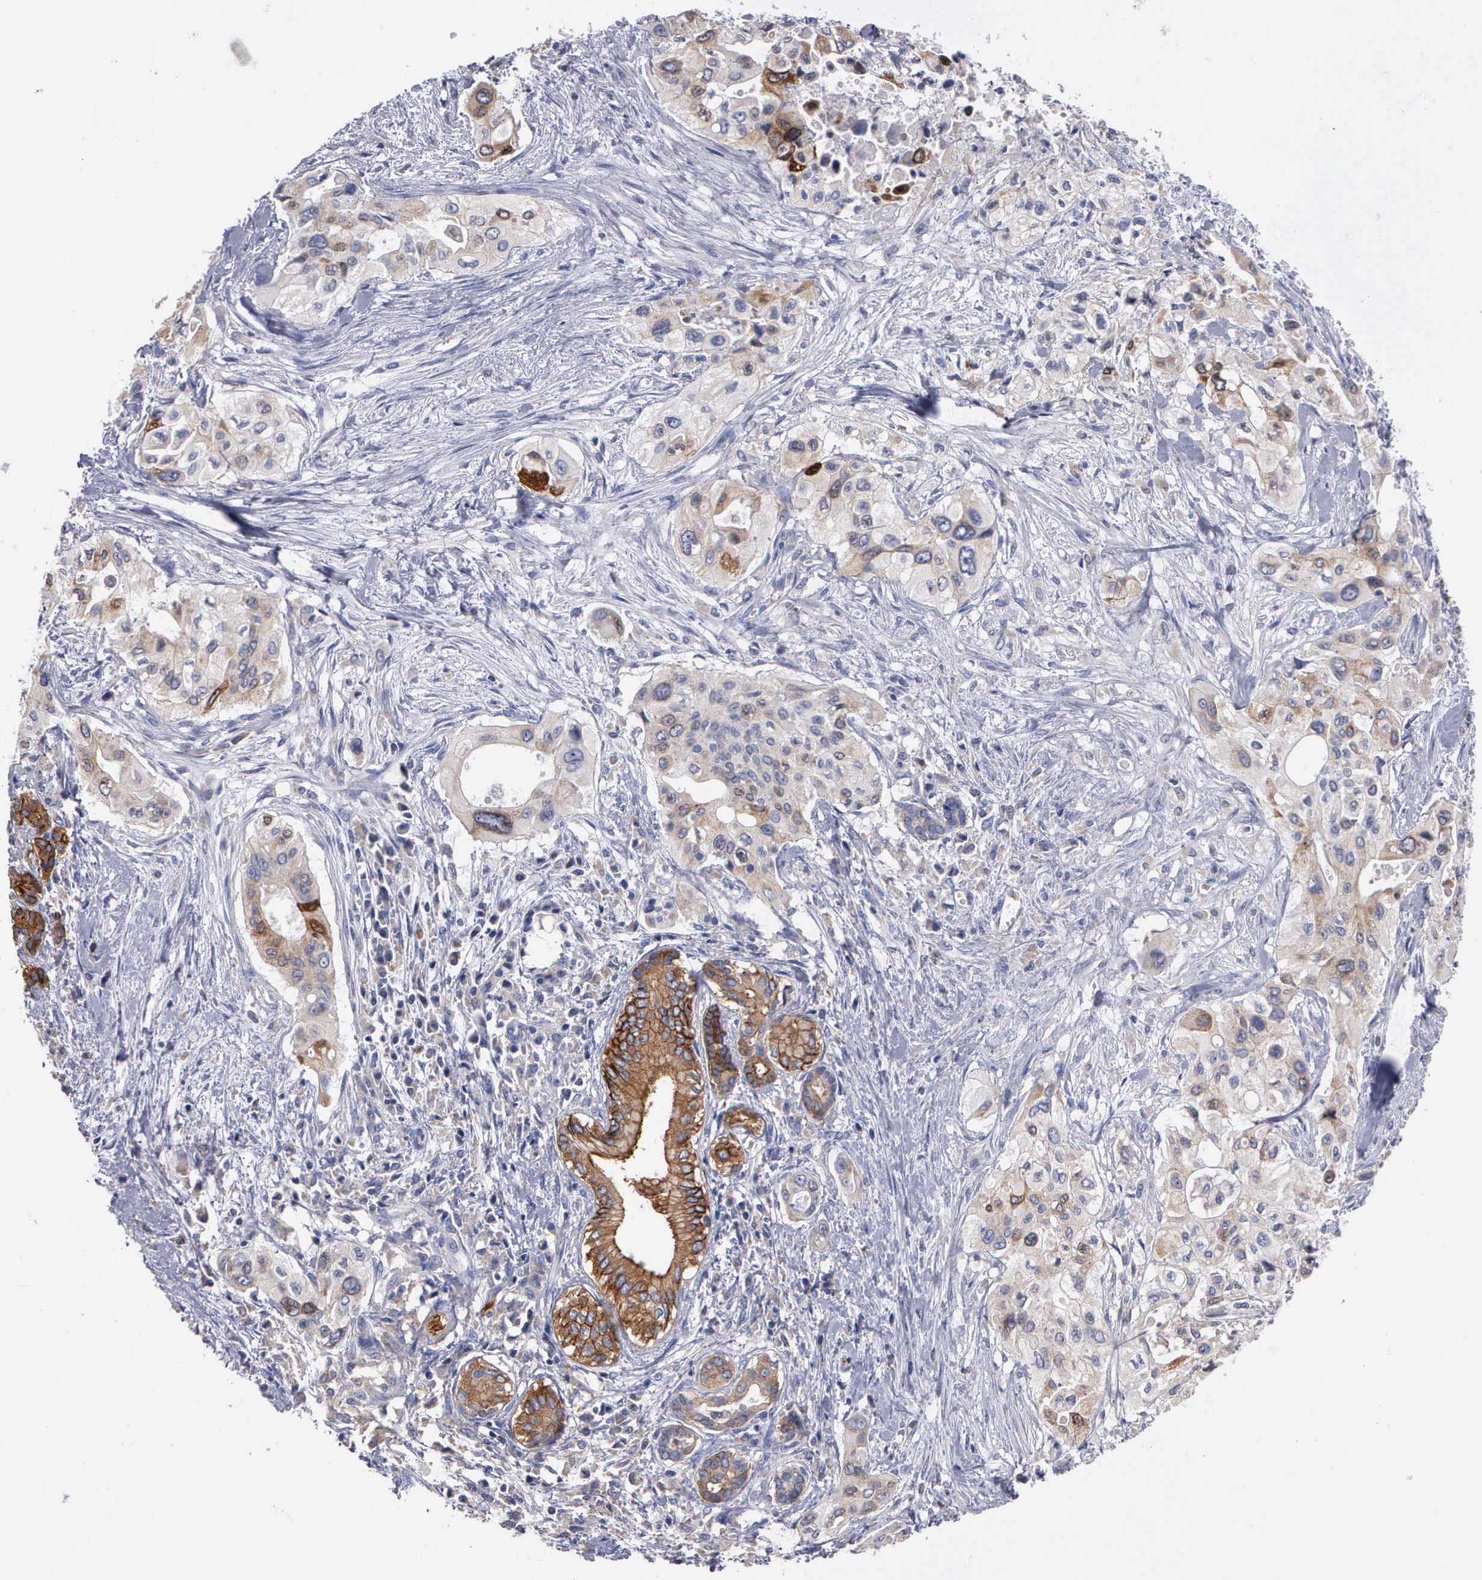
{"staining": {"intensity": "moderate", "quantity": "25%-75%", "location": "cytoplasmic/membranous"}, "tissue": "pancreatic cancer", "cell_type": "Tumor cells", "image_type": "cancer", "snomed": [{"axis": "morphology", "description": "Adenocarcinoma, NOS"}, {"axis": "topography", "description": "Pancreas"}], "caption": "Tumor cells demonstrate moderate cytoplasmic/membranous expression in about 25%-75% of cells in pancreatic adenocarcinoma. The protein of interest is stained brown, and the nuclei are stained in blue (DAB (3,3'-diaminobenzidine) IHC with brightfield microscopy, high magnification).", "gene": "PTGS2", "patient": {"sex": "male", "age": 77}}